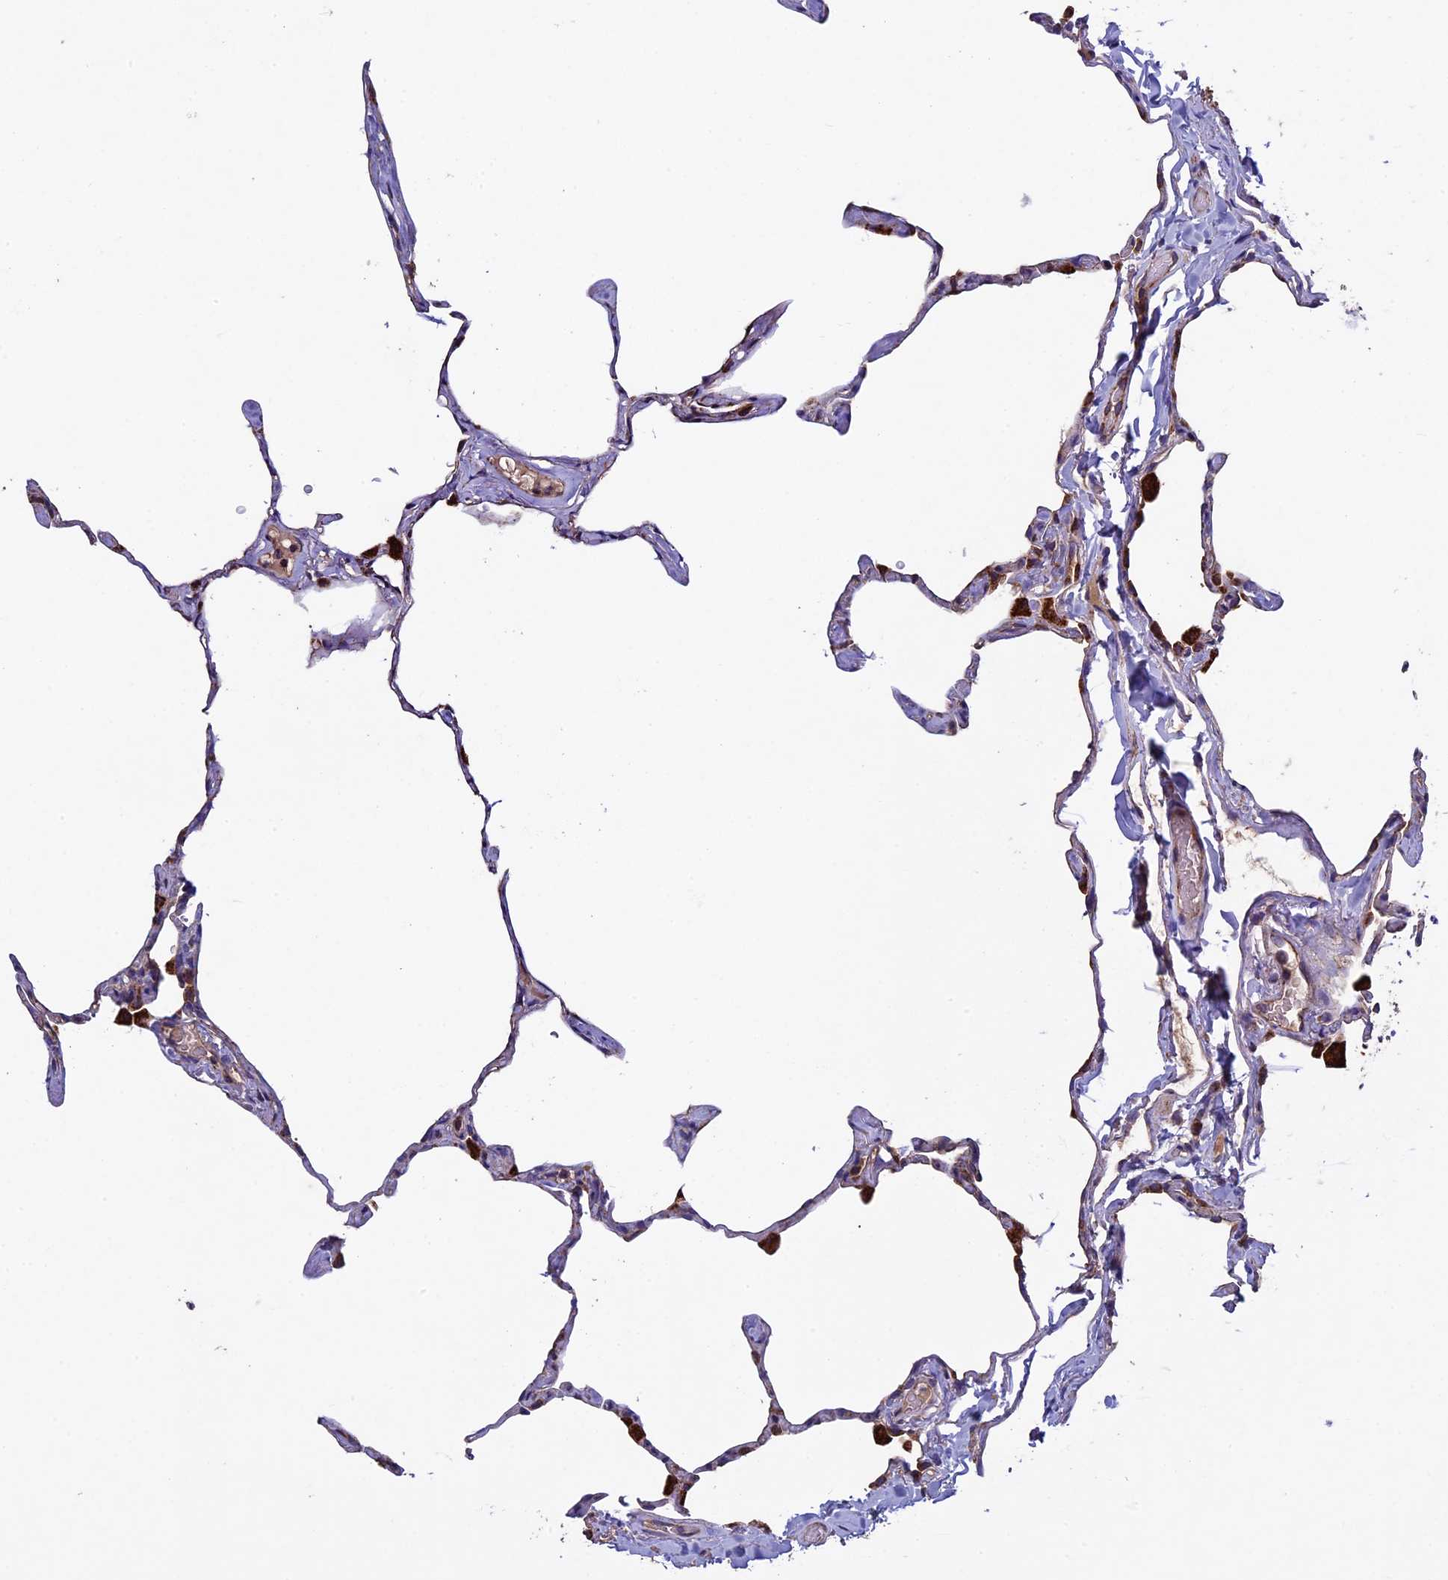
{"staining": {"intensity": "negative", "quantity": "none", "location": "none"}, "tissue": "lung", "cell_type": "Alveolar cells", "image_type": "normal", "snomed": [{"axis": "morphology", "description": "Normal tissue, NOS"}, {"axis": "topography", "description": "Lung"}], "caption": "IHC of normal lung exhibits no staining in alveolar cells.", "gene": "RNF17", "patient": {"sex": "male", "age": 65}}